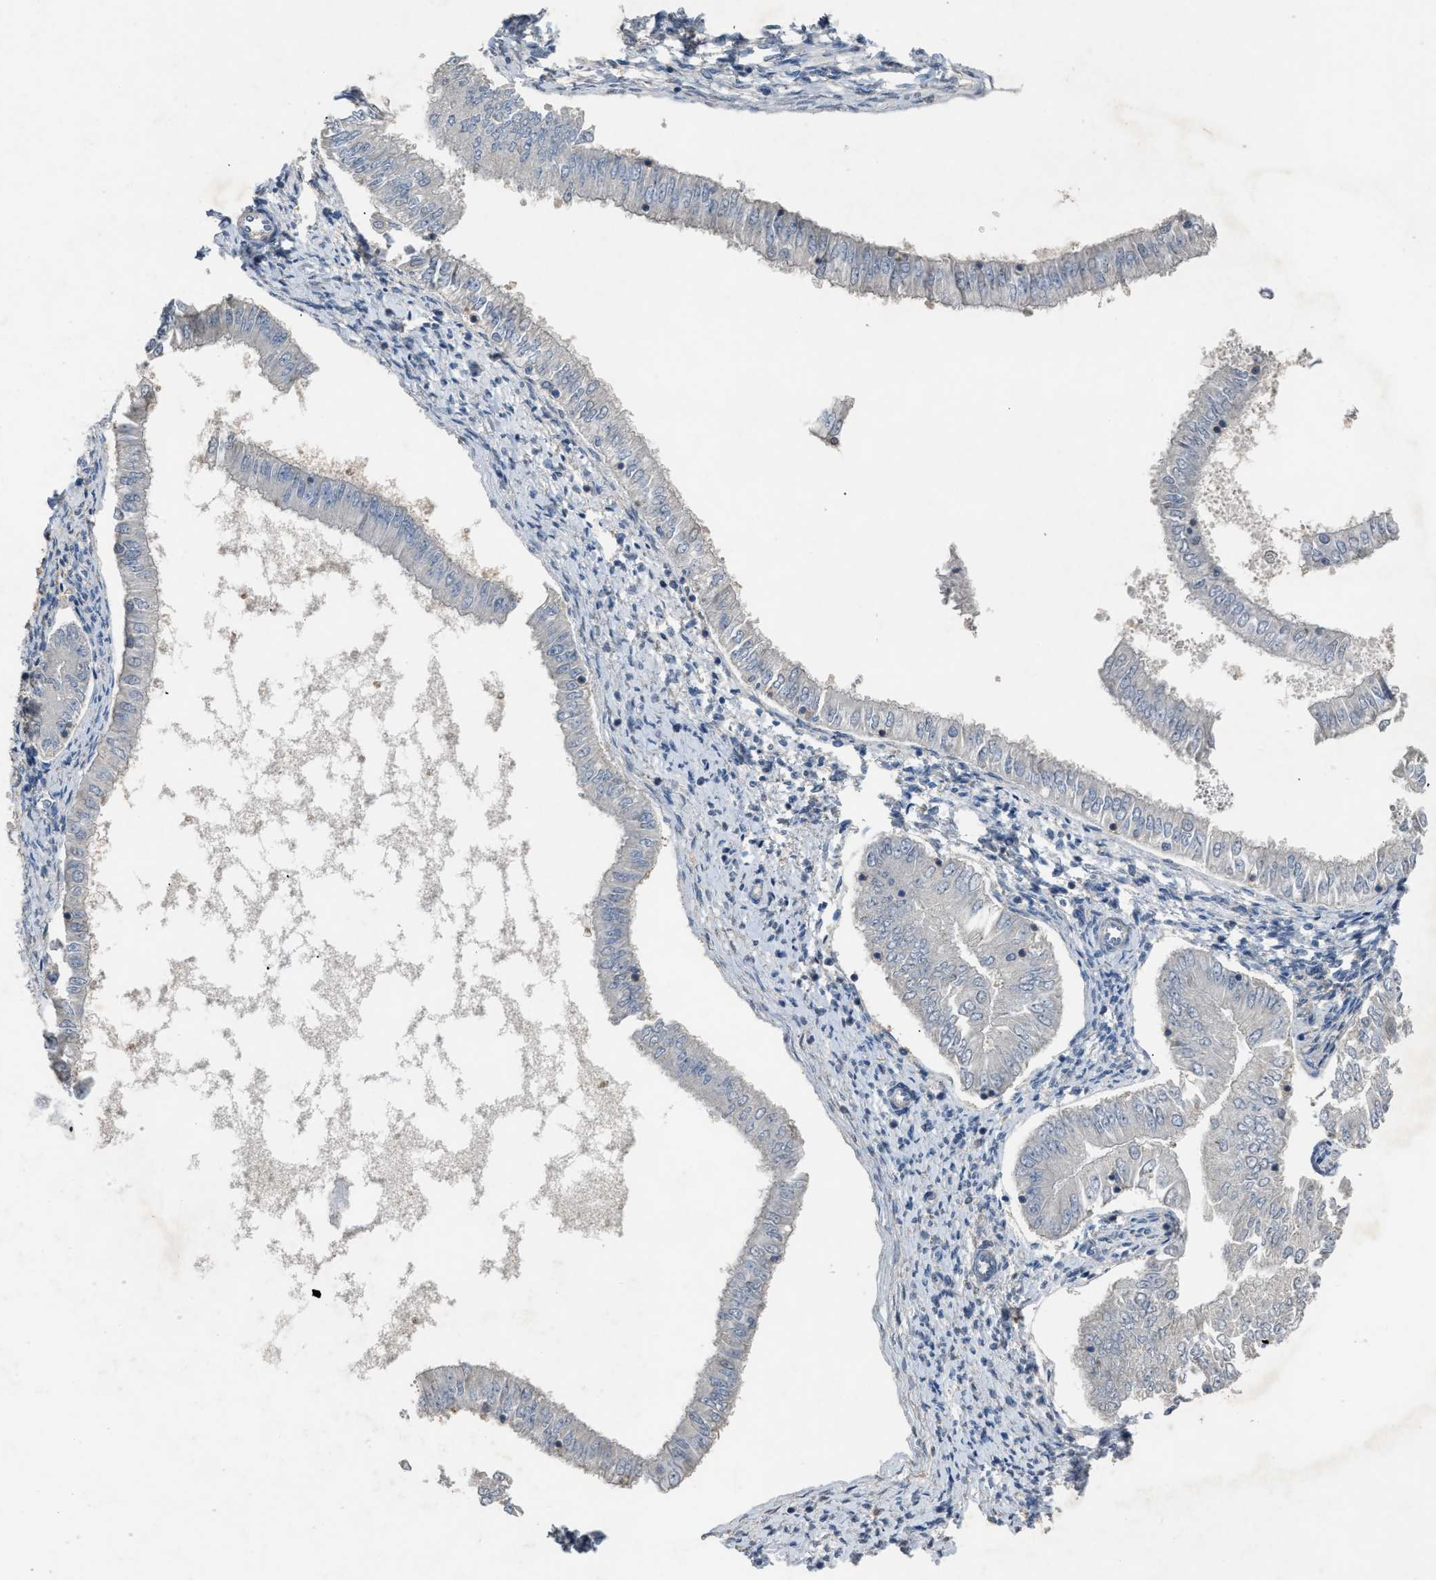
{"staining": {"intensity": "negative", "quantity": "none", "location": "none"}, "tissue": "endometrial cancer", "cell_type": "Tumor cells", "image_type": "cancer", "snomed": [{"axis": "morphology", "description": "Adenocarcinoma, NOS"}, {"axis": "topography", "description": "Endometrium"}], "caption": "Micrograph shows no protein staining in tumor cells of adenocarcinoma (endometrial) tissue. (DAB IHC, high magnification).", "gene": "OR51E1", "patient": {"sex": "female", "age": 53}}